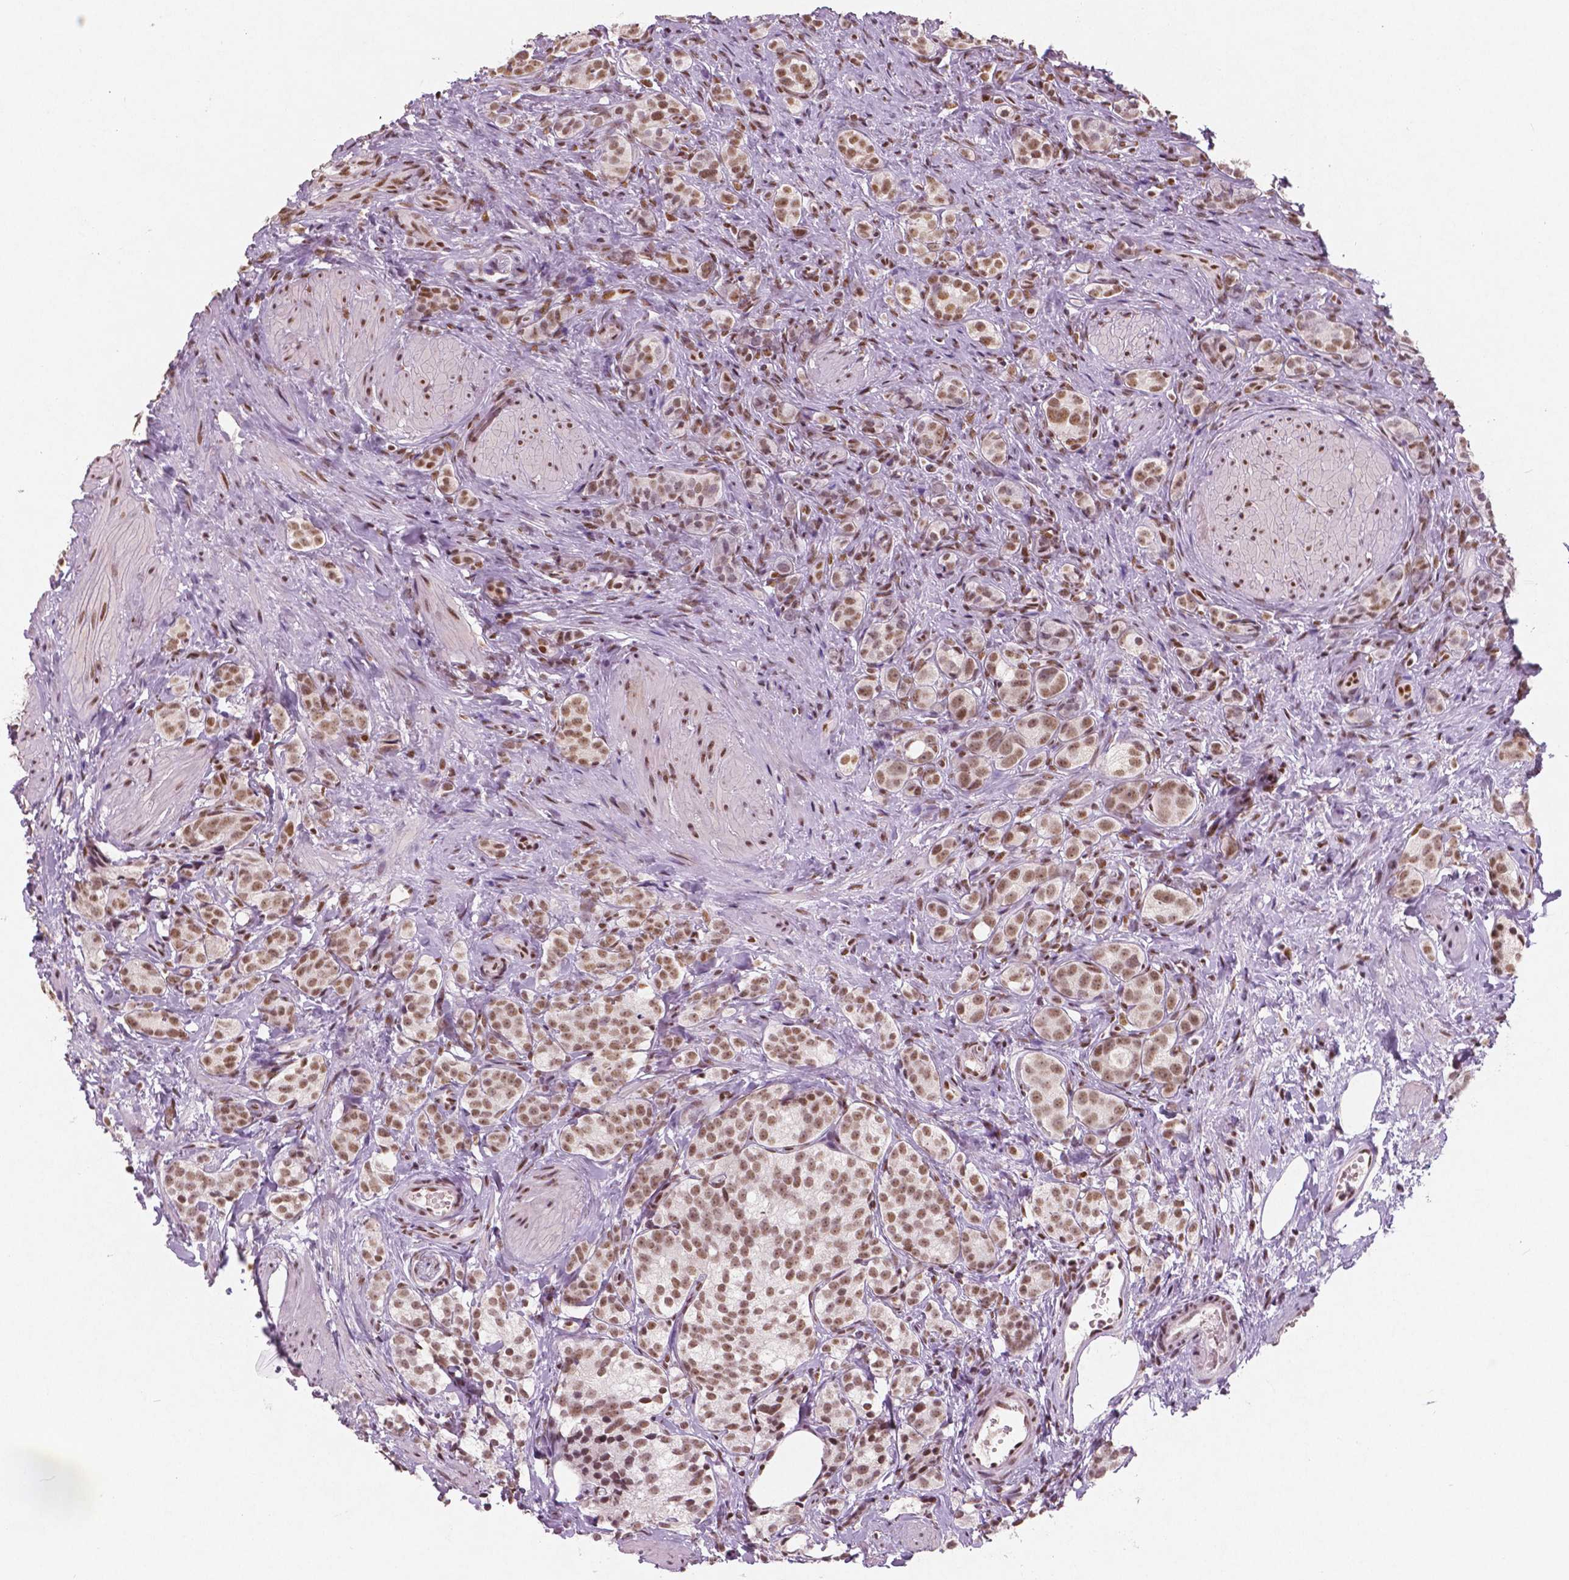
{"staining": {"intensity": "moderate", "quantity": ">75%", "location": "nuclear"}, "tissue": "prostate cancer", "cell_type": "Tumor cells", "image_type": "cancer", "snomed": [{"axis": "morphology", "description": "Adenocarcinoma, High grade"}, {"axis": "topography", "description": "Prostate"}], "caption": "Immunohistochemistry (IHC) photomicrograph of neoplastic tissue: human prostate cancer stained using IHC shows medium levels of moderate protein expression localized specifically in the nuclear of tumor cells, appearing as a nuclear brown color.", "gene": "BRD4", "patient": {"sex": "male", "age": 53}}